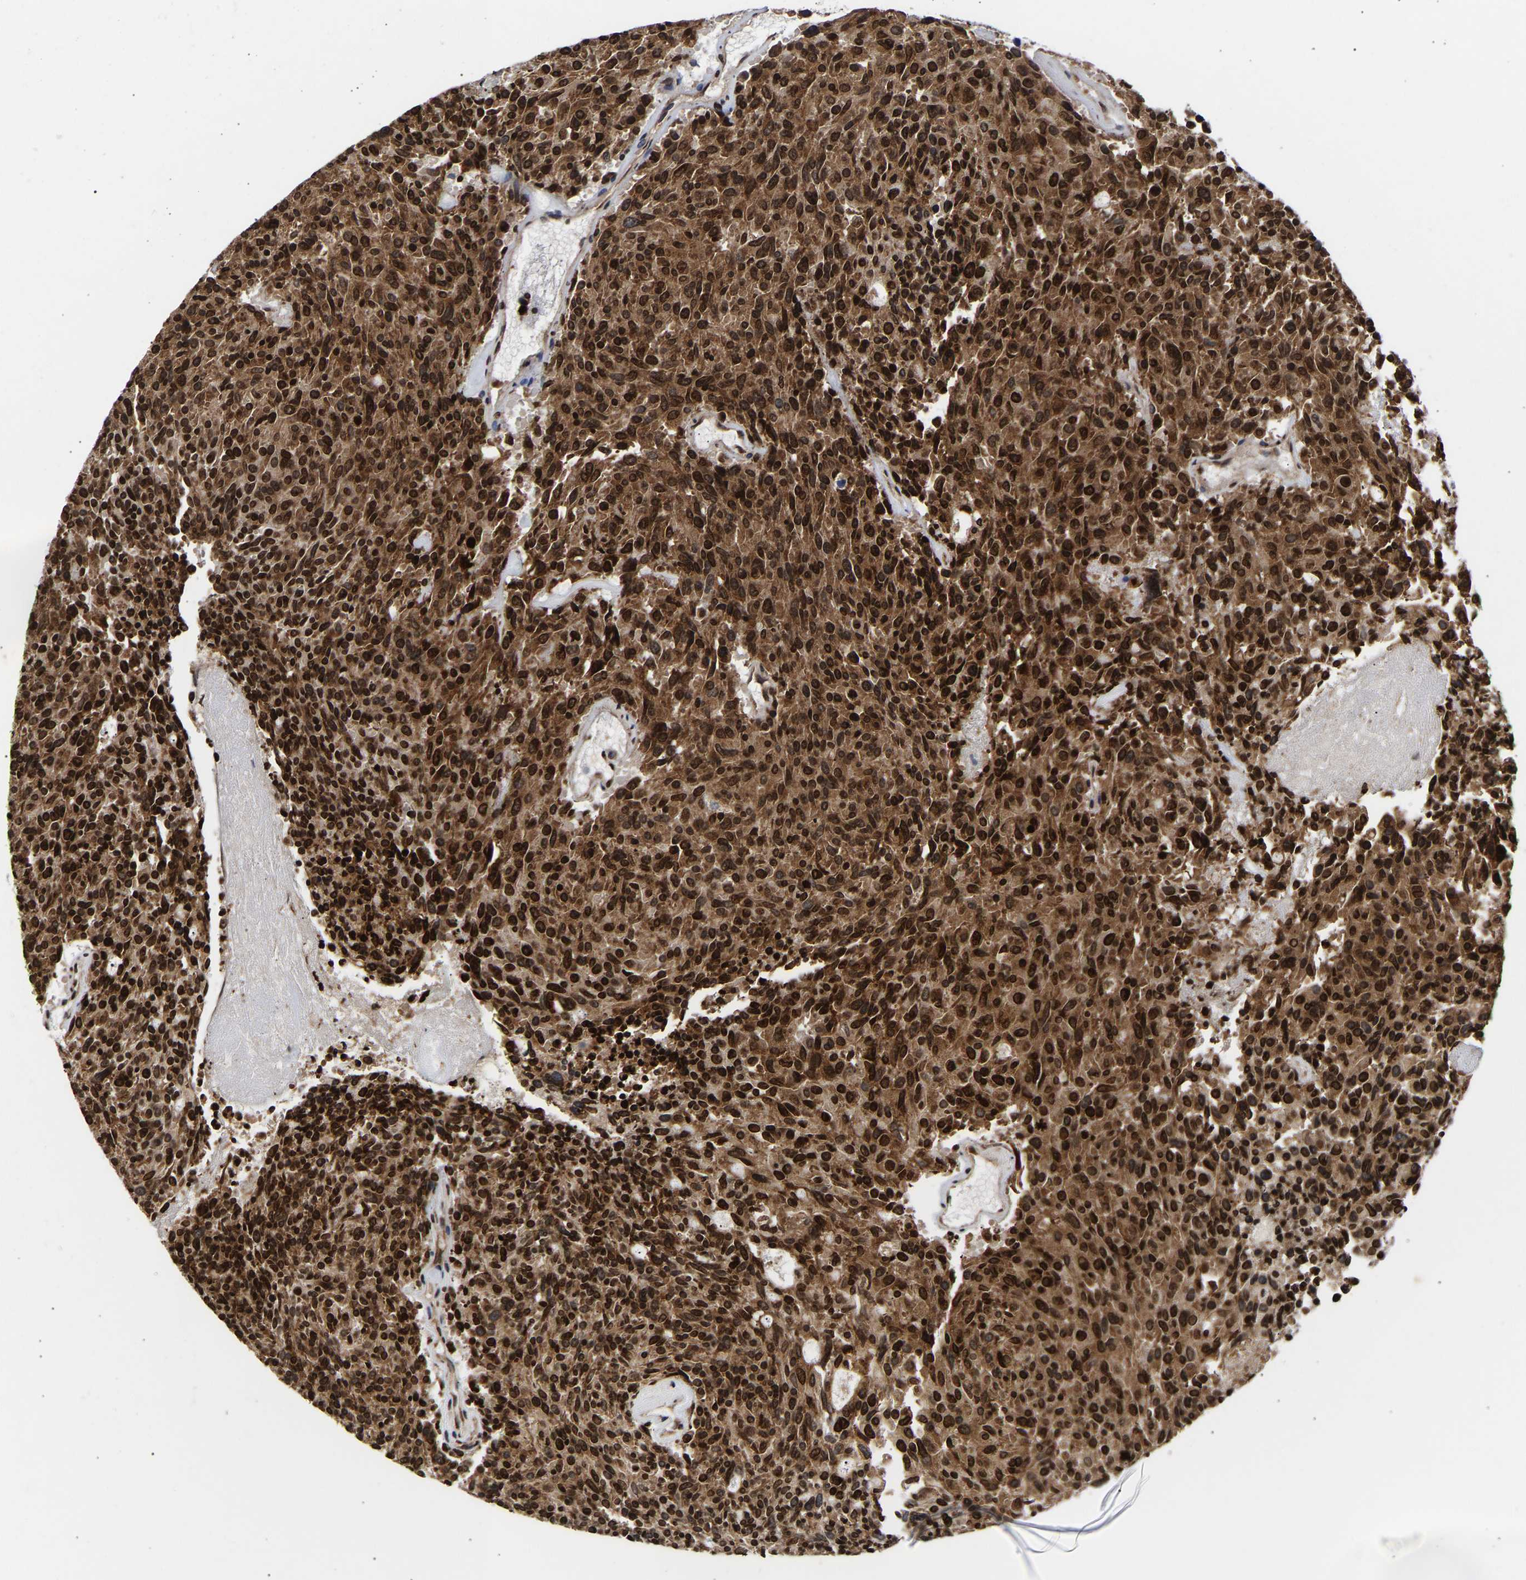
{"staining": {"intensity": "strong", "quantity": ">75%", "location": "cytoplasmic/membranous,nuclear"}, "tissue": "carcinoid", "cell_type": "Tumor cells", "image_type": "cancer", "snomed": [{"axis": "morphology", "description": "Carcinoid, malignant, NOS"}, {"axis": "topography", "description": "Pancreas"}], "caption": "Tumor cells reveal high levels of strong cytoplasmic/membranous and nuclear positivity in about >75% of cells in malignant carcinoid.", "gene": "PSIP1", "patient": {"sex": "female", "age": 54}}